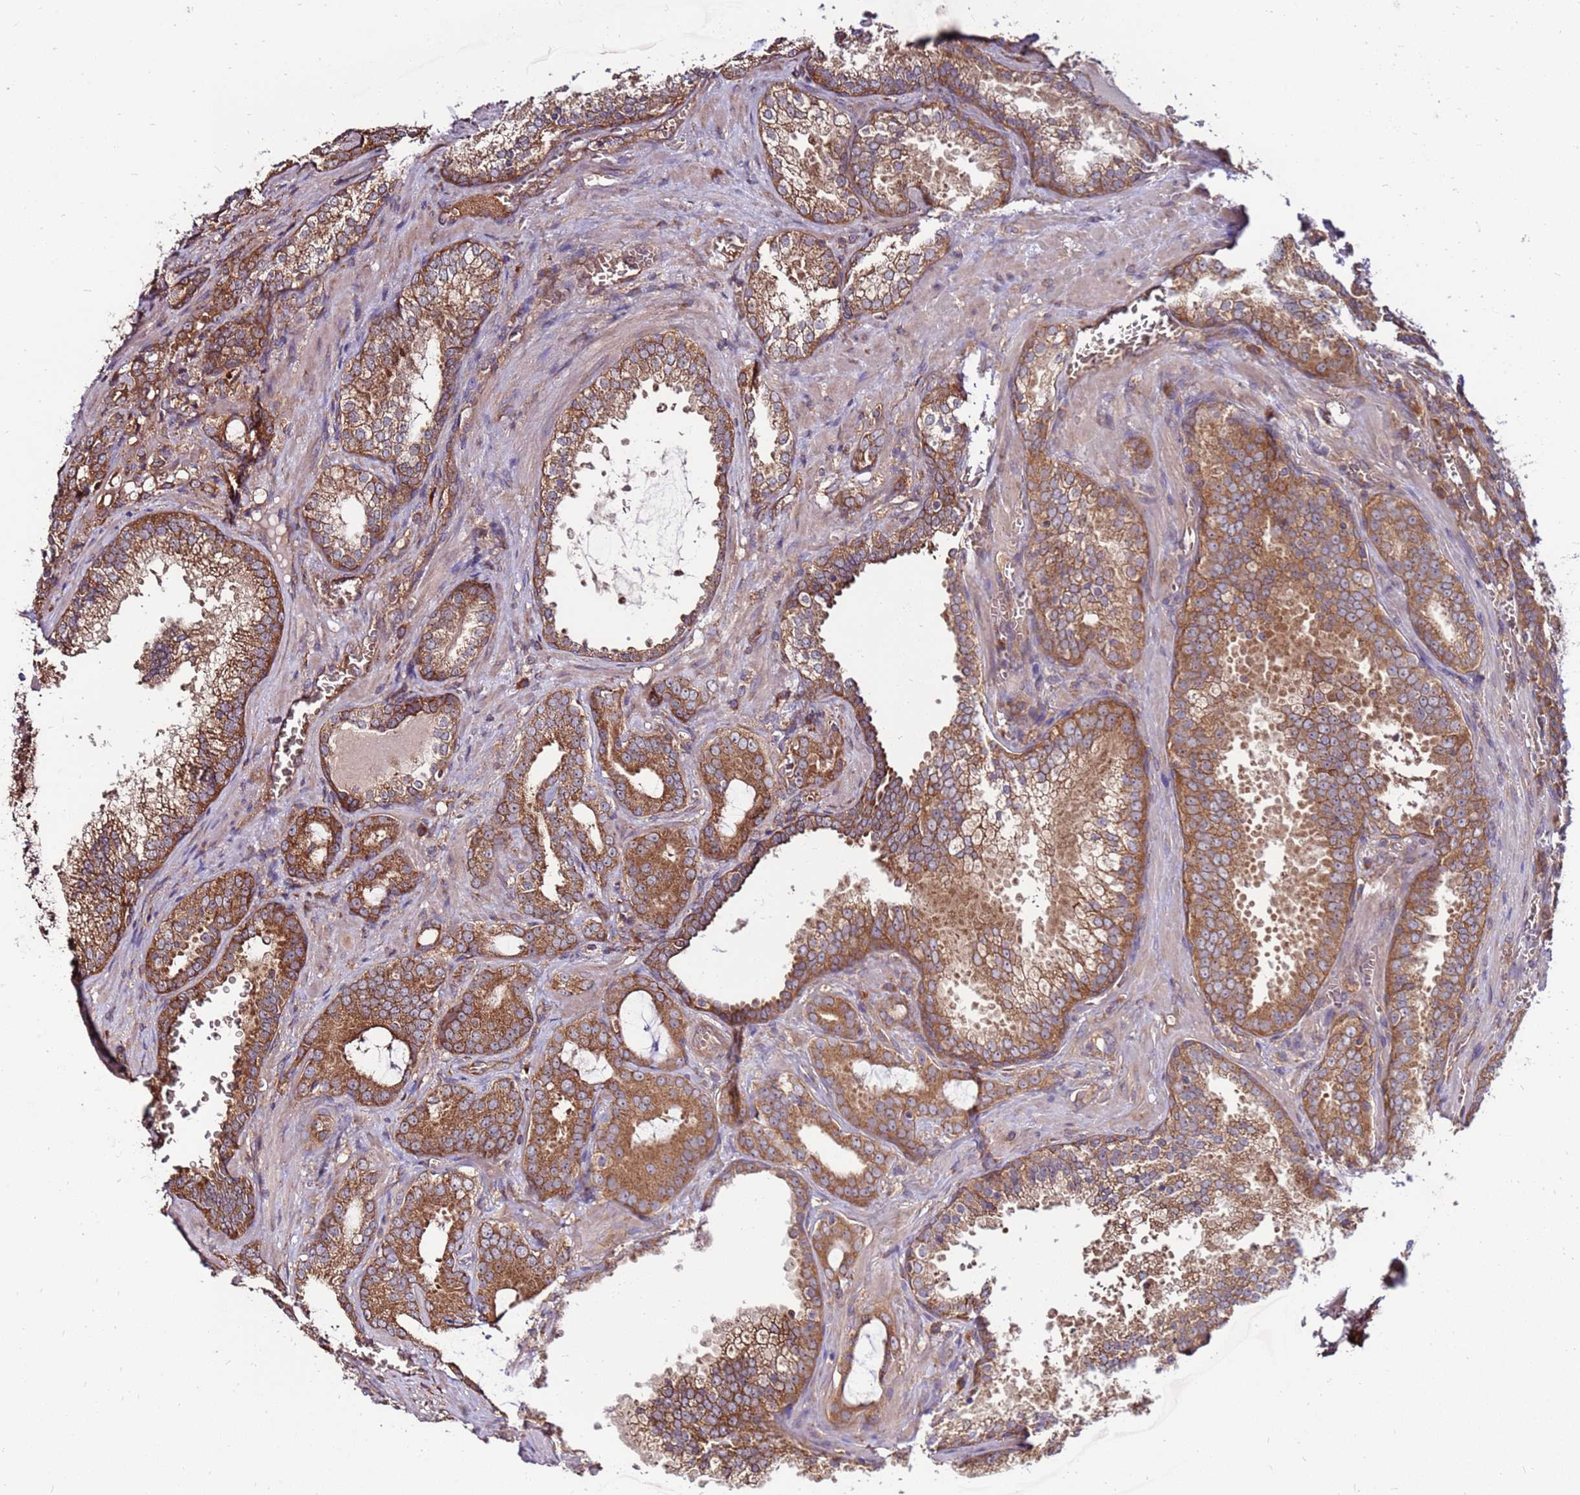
{"staining": {"intensity": "moderate", "quantity": ">75%", "location": "cytoplasmic/membranous"}, "tissue": "prostate cancer", "cell_type": "Tumor cells", "image_type": "cancer", "snomed": [{"axis": "morphology", "description": "Adenocarcinoma, High grade"}, {"axis": "topography", "description": "Prostate"}], "caption": "Protein staining of high-grade adenocarcinoma (prostate) tissue demonstrates moderate cytoplasmic/membranous staining in about >75% of tumor cells. (DAB (3,3'-diaminobenzidine) IHC with brightfield microscopy, high magnification).", "gene": "SLC44A5", "patient": {"sex": "male", "age": 72}}